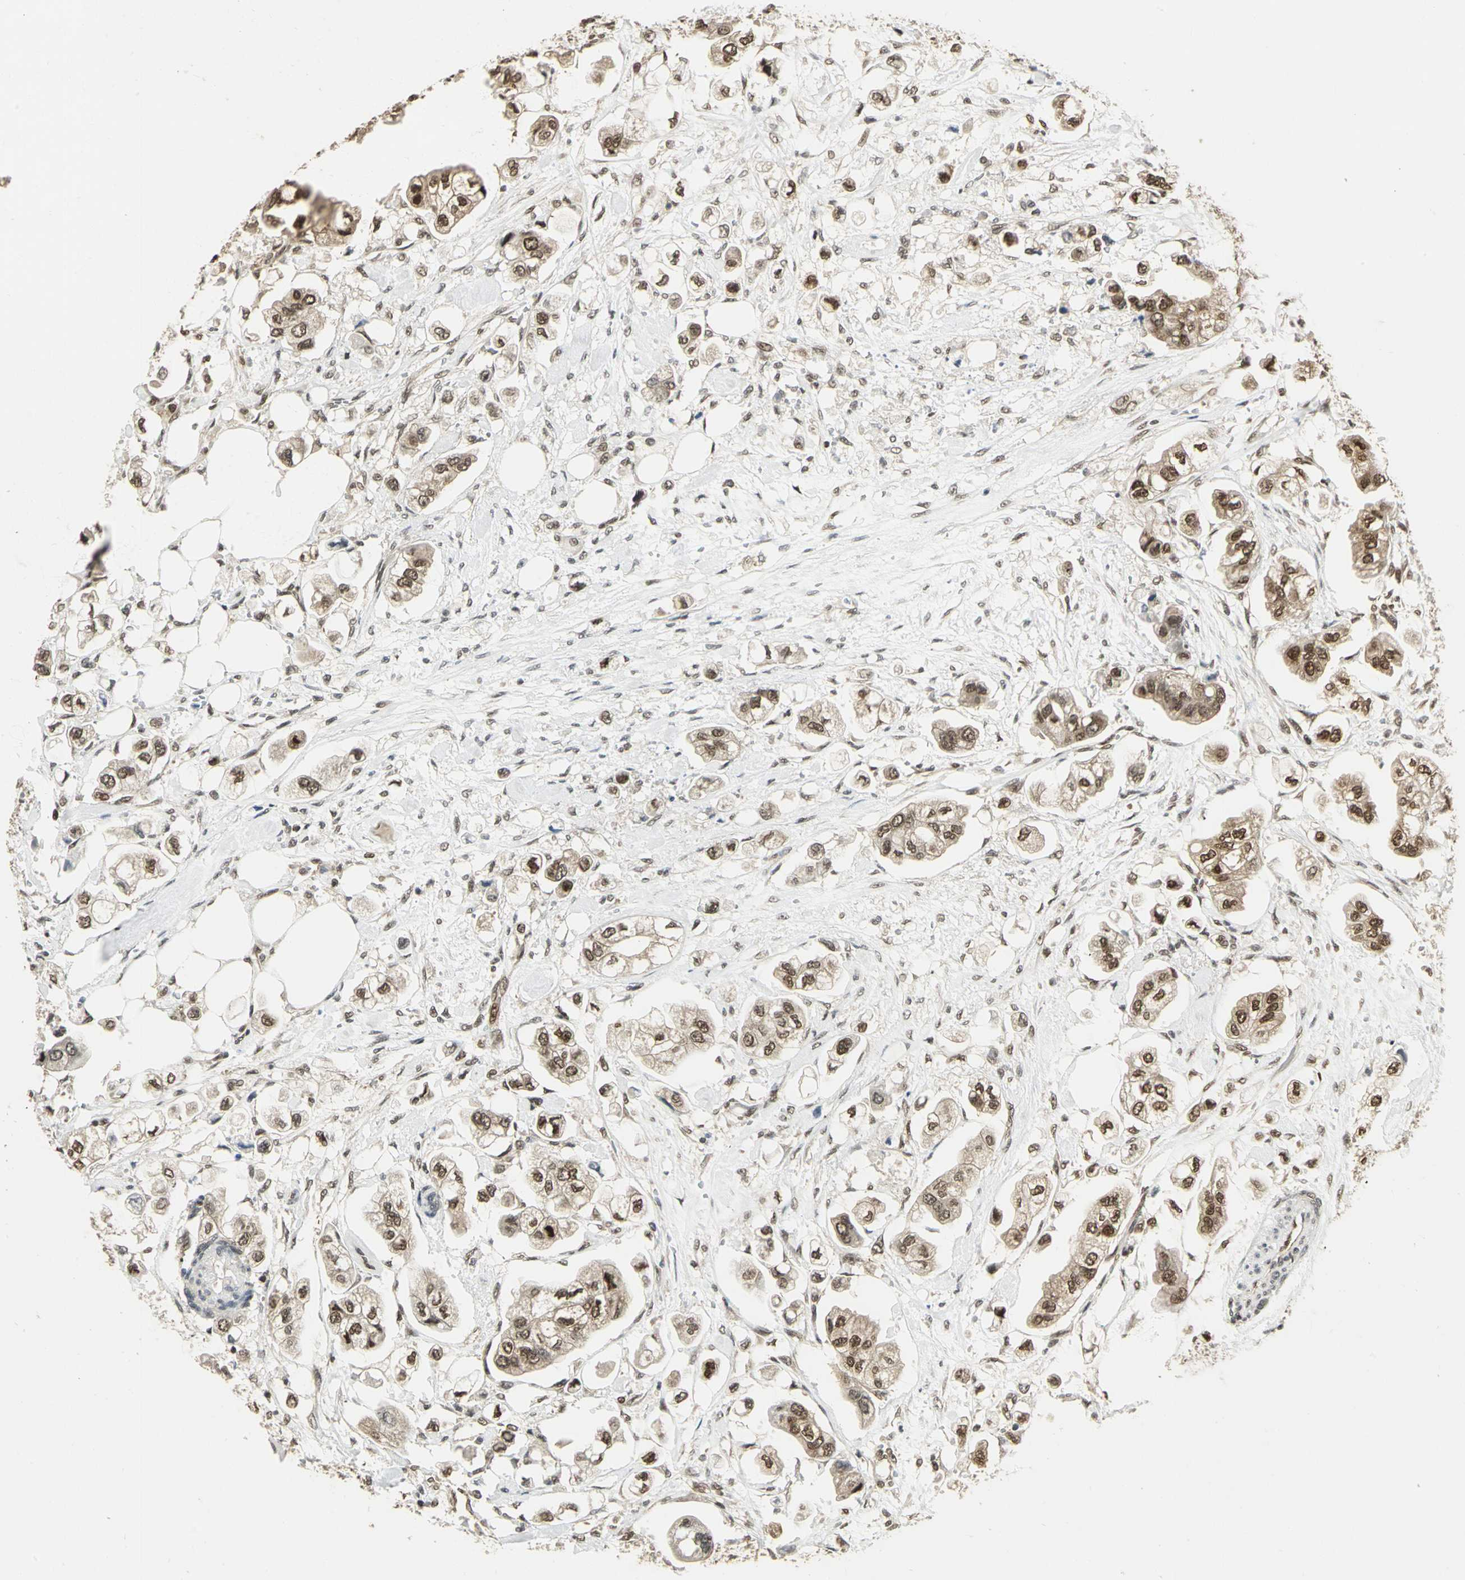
{"staining": {"intensity": "moderate", "quantity": ">75%", "location": "cytoplasmic/membranous,nuclear"}, "tissue": "stomach cancer", "cell_type": "Tumor cells", "image_type": "cancer", "snomed": [{"axis": "morphology", "description": "Adenocarcinoma, NOS"}, {"axis": "topography", "description": "Stomach"}], "caption": "Moderate cytoplasmic/membranous and nuclear positivity for a protein is appreciated in about >75% of tumor cells of stomach adenocarcinoma using immunohistochemistry.", "gene": "PSMC3", "patient": {"sex": "male", "age": 62}}